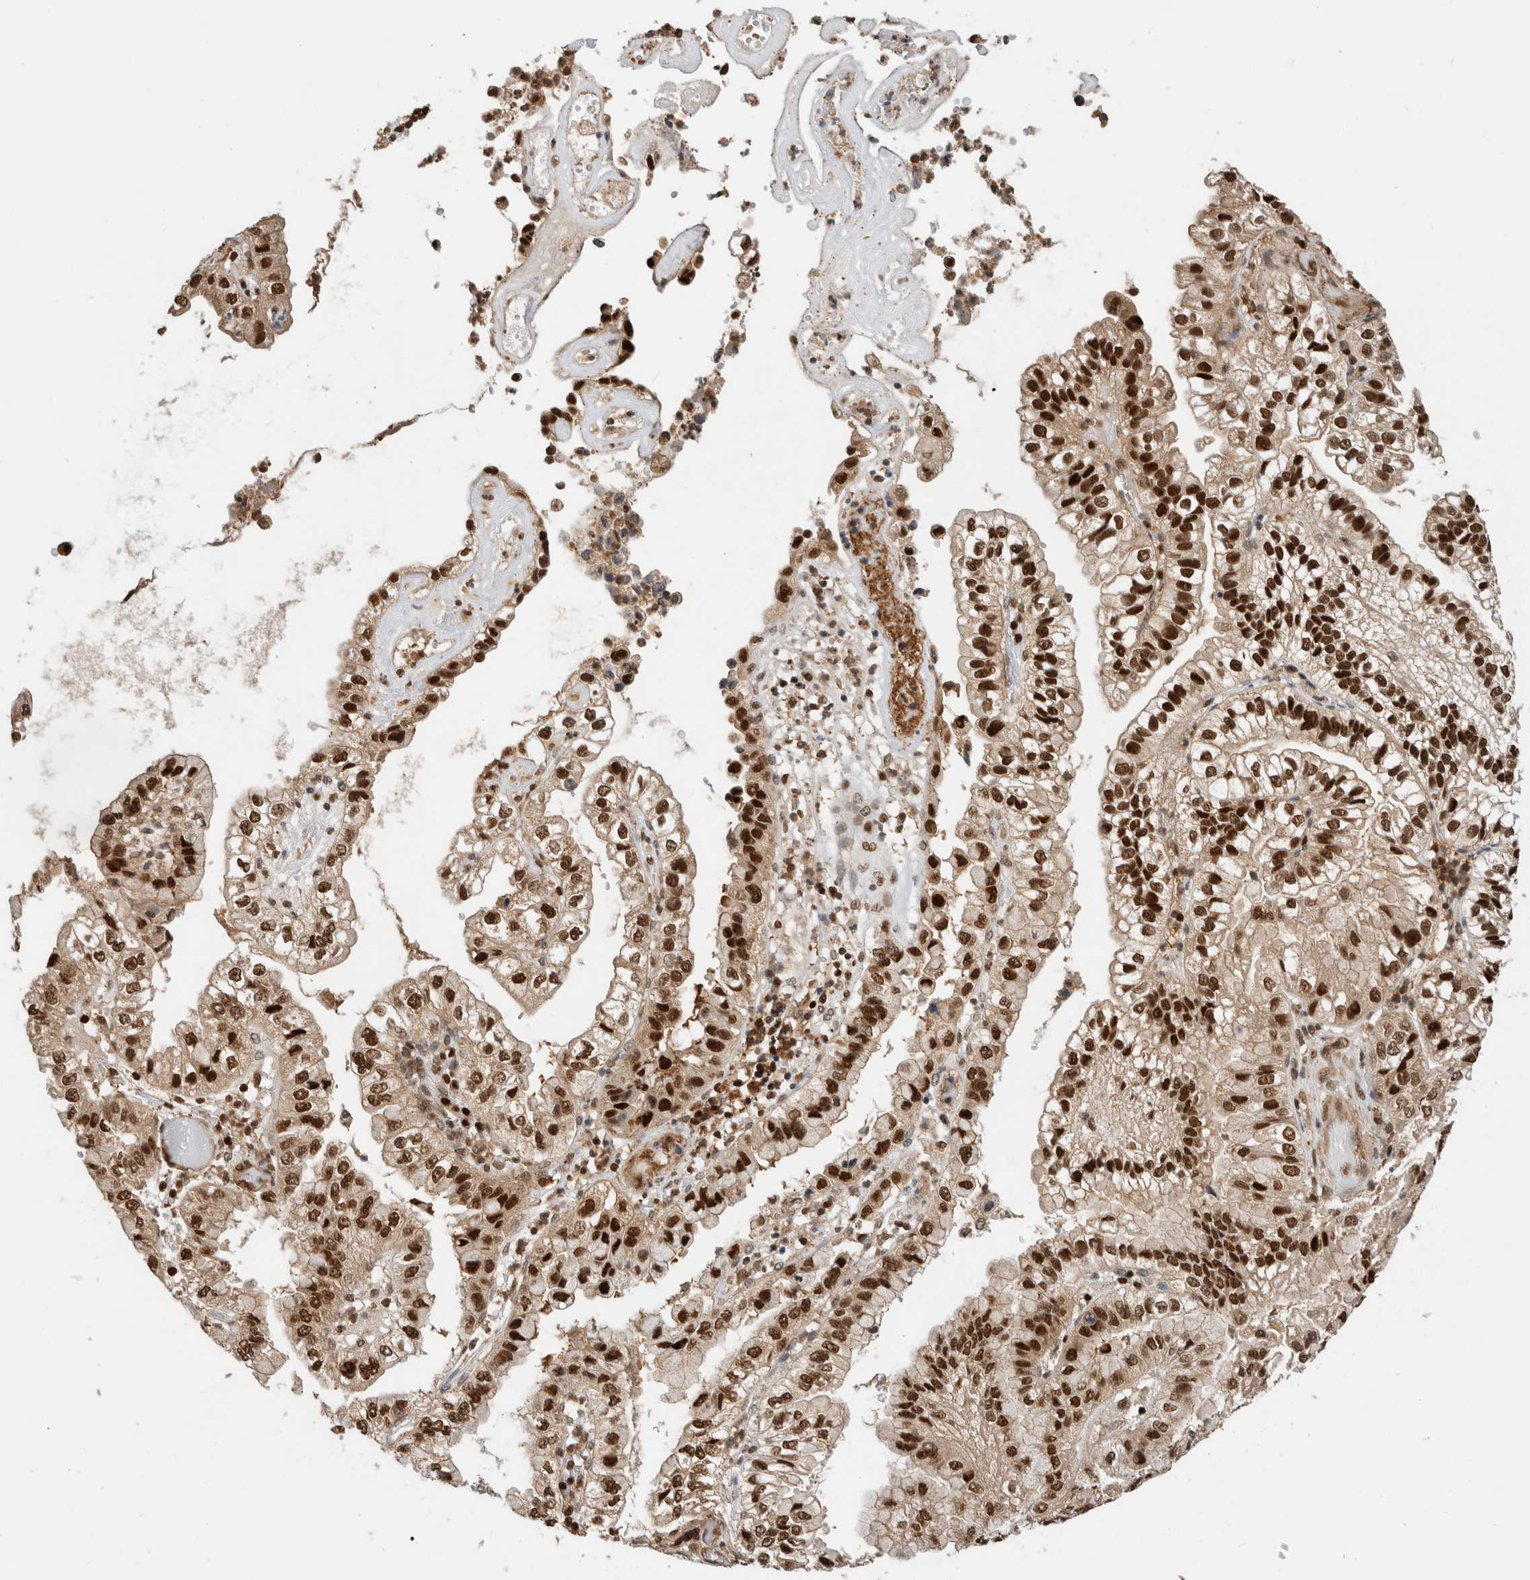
{"staining": {"intensity": "strong", "quantity": ">75%", "location": "cytoplasmic/membranous,nuclear"}, "tissue": "liver cancer", "cell_type": "Tumor cells", "image_type": "cancer", "snomed": [{"axis": "morphology", "description": "Cholangiocarcinoma"}, {"axis": "topography", "description": "Liver"}], "caption": "There is high levels of strong cytoplasmic/membranous and nuclear staining in tumor cells of liver cholangiocarcinoma, as demonstrated by immunohistochemical staining (brown color).", "gene": "SNRNP40", "patient": {"sex": "female", "age": 79}}